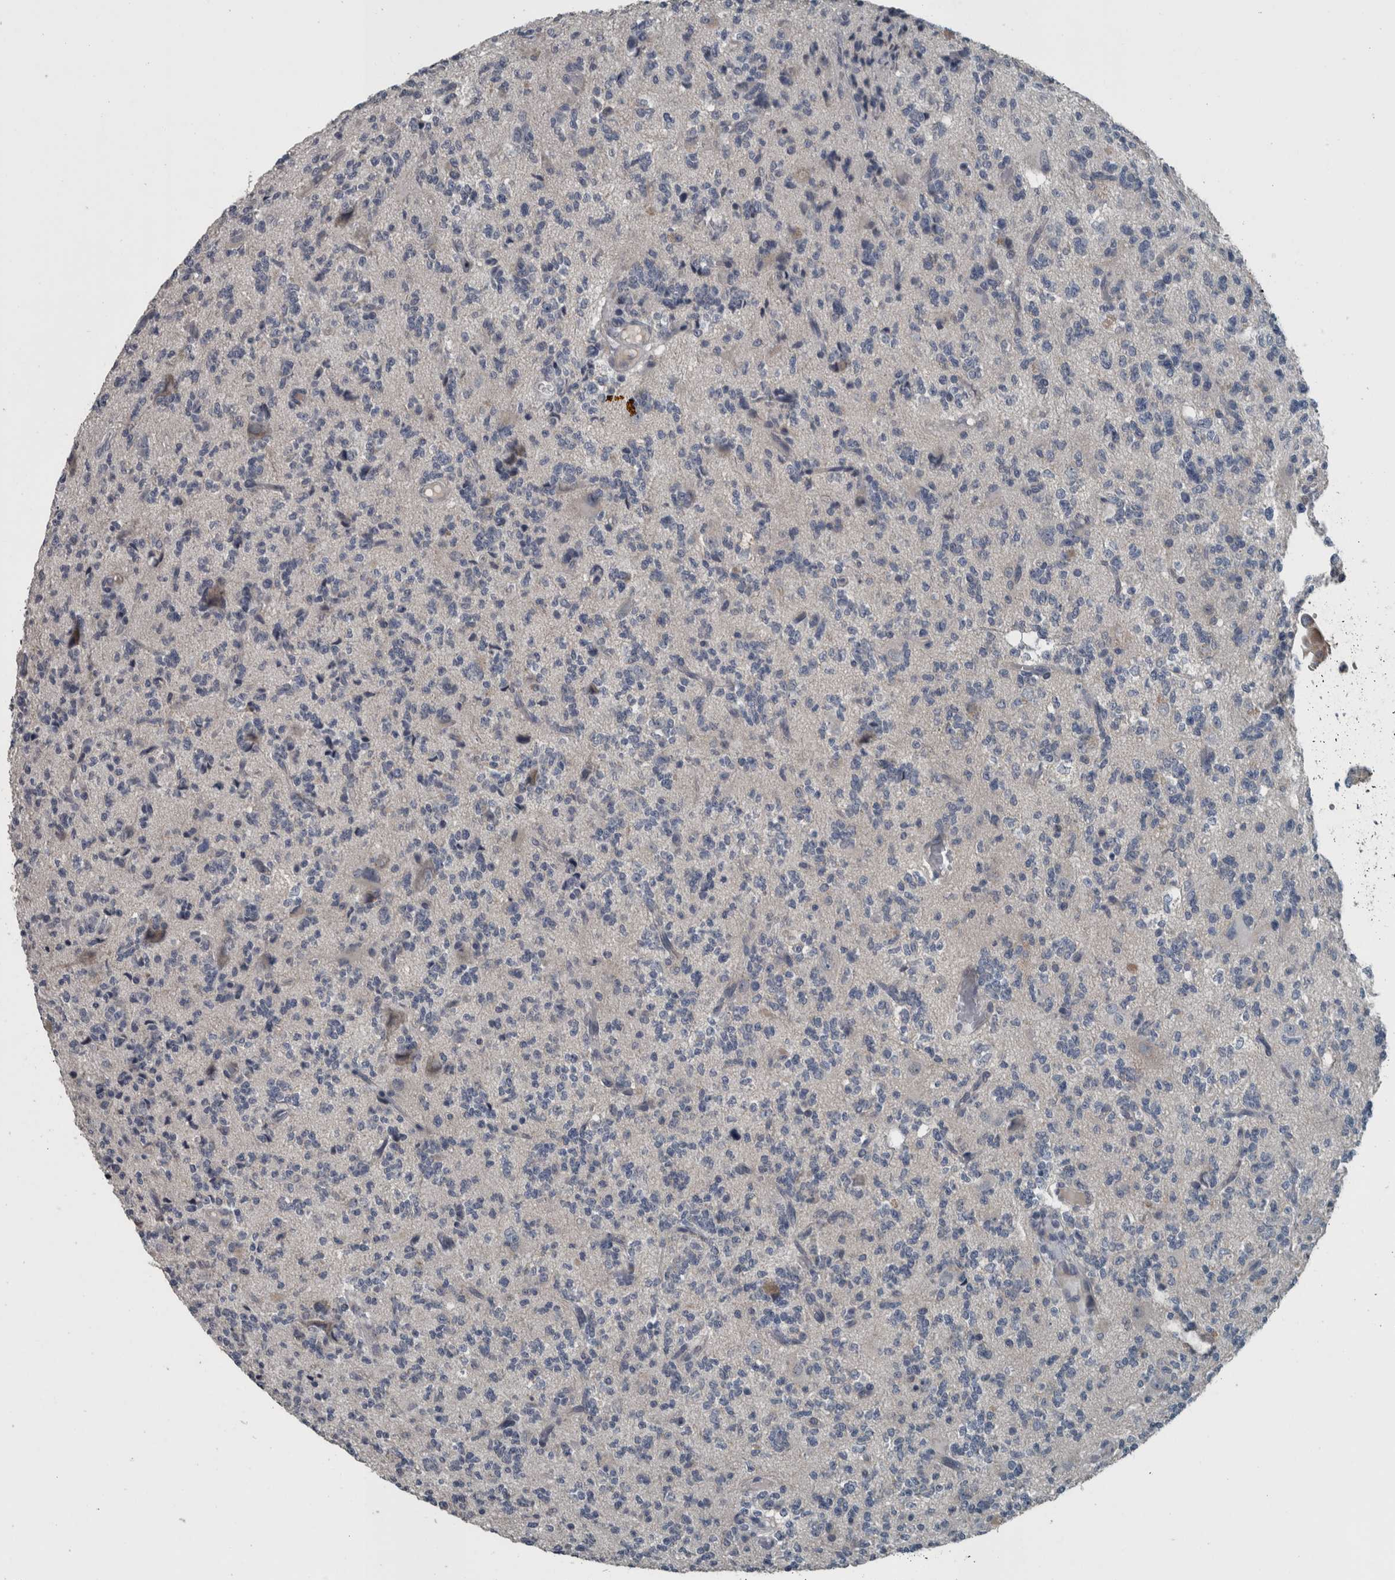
{"staining": {"intensity": "negative", "quantity": "none", "location": "none"}, "tissue": "glioma", "cell_type": "Tumor cells", "image_type": "cancer", "snomed": [{"axis": "morphology", "description": "Glioma, malignant, High grade"}, {"axis": "topography", "description": "Brain"}], "caption": "Immunohistochemistry (IHC) photomicrograph of human malignant glioma (high-grade) stained for a protein (brown), which displays no expression in tumor cells.", "gene": "KRT20", "patient": {"sex": "female", "age": 62}}